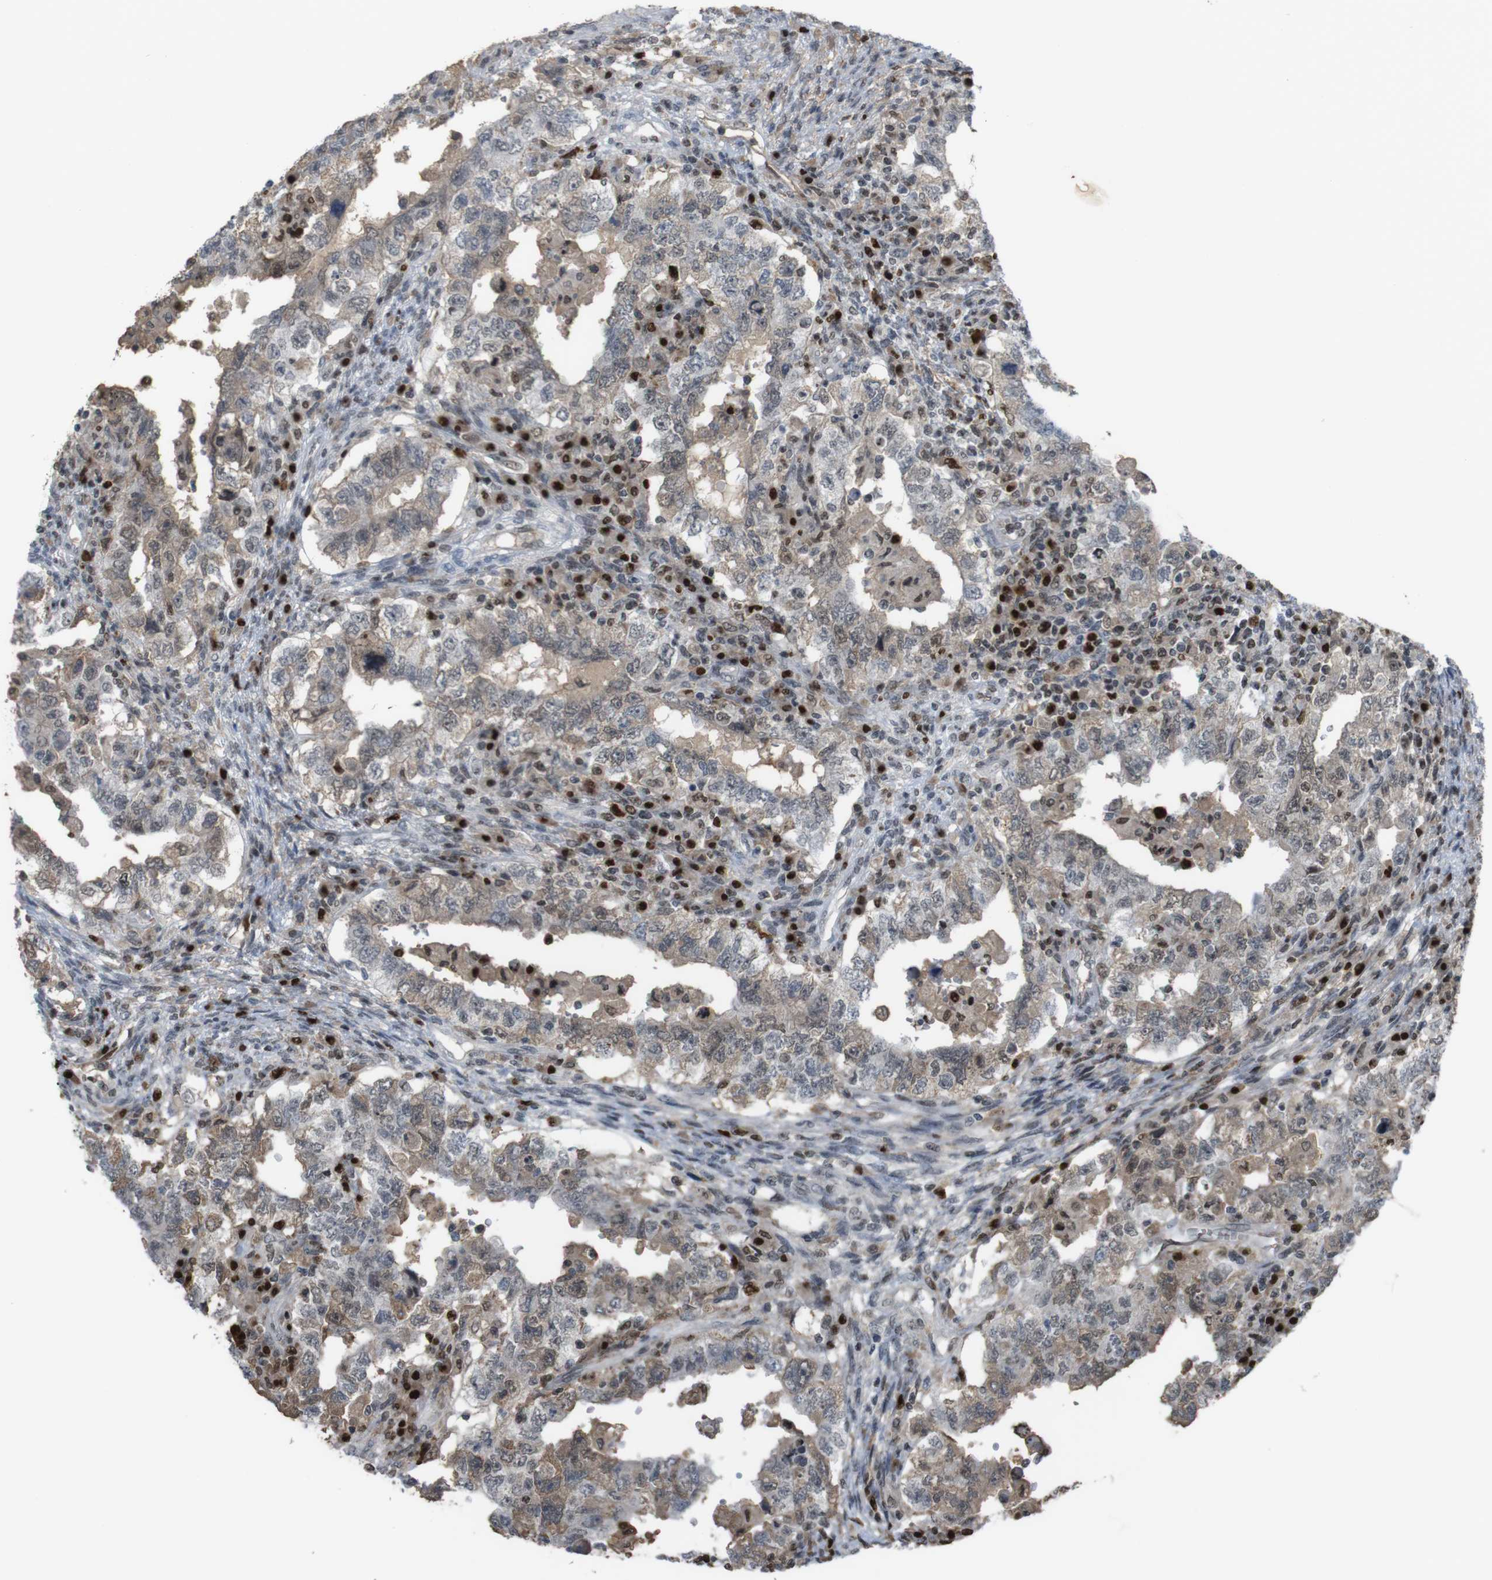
{"staining": {"intensity": "weak", "quantity": ">75%", "location": "cytoplasmic/membranous,nuclear"}, "tissue": "testis cancer", "cell_type": "Tumor cells", "image_type": "cancer", "snomed": [{"axis": "morphology", "description": "Carcinoma, Embryonal, NOS"}, {"axis": "topography", "description": "Testis"}], "caption": "Protein analysis of testis cancer (embryonal carcinoma) tissue displays weak cytoplasmic/membranous and nuclear positivity in approximately >75% of tumor cells.", "gene": "SUB1", "patient": {"sex": "male", "age": 26}}